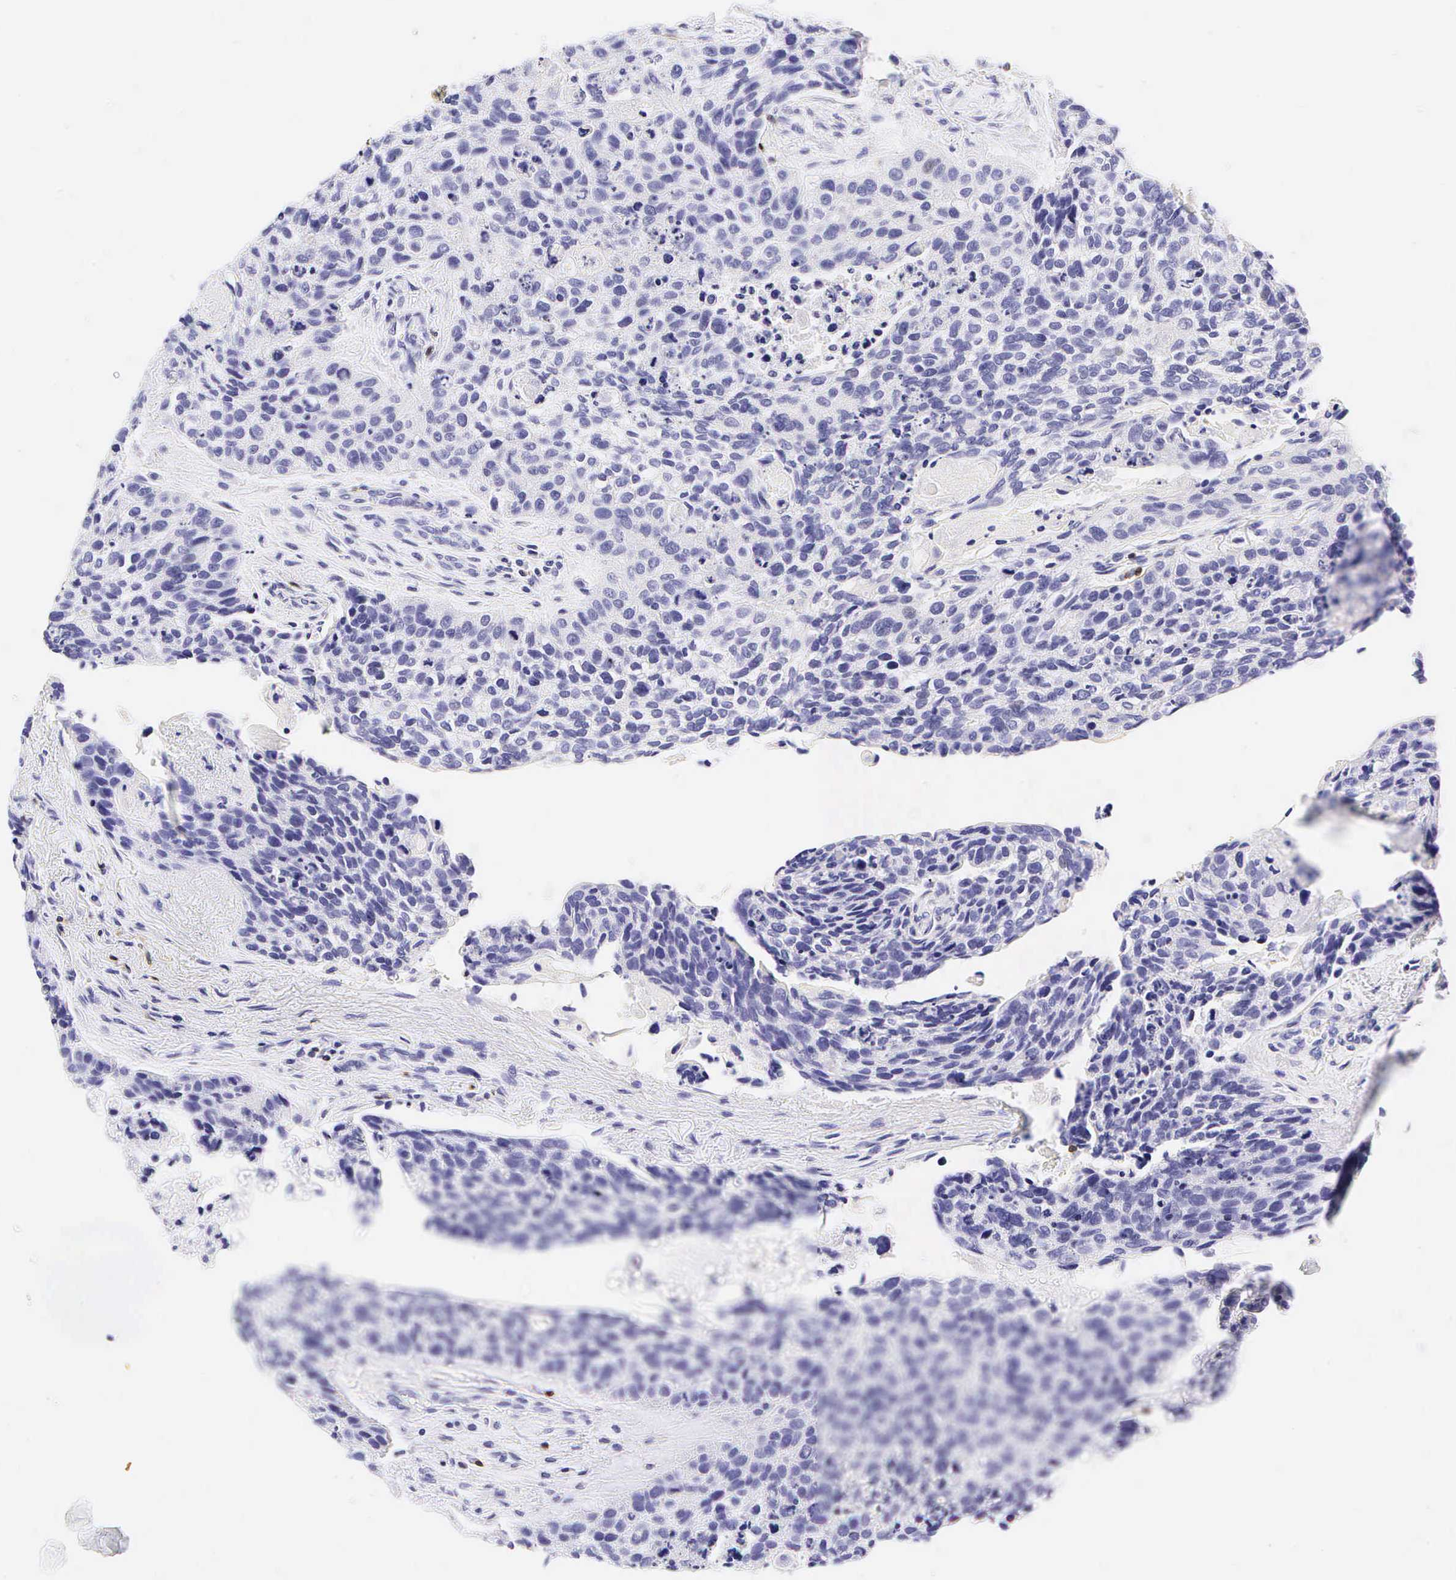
{"staining": {"intensity": "negative", "quantity": "none", "location": "none"}, "tissue": "lung cancer", "cell_type": "Tumor cells", "image_type": "cancer", "snomed": [{"axis": "morphology", "description": "Squamous cell carcinoma, NOS"}, {"axis": "topography", "description": "Lymph node"}, {"axis": "topography", "description": "Lung"}], "caption": "Protein analysis of lung cancer reveals no significant positivity in tumor cells. (DAB IHC, high magnification).", "gene": "CD3E", "patient": {"sex": "male", "age": 74}}